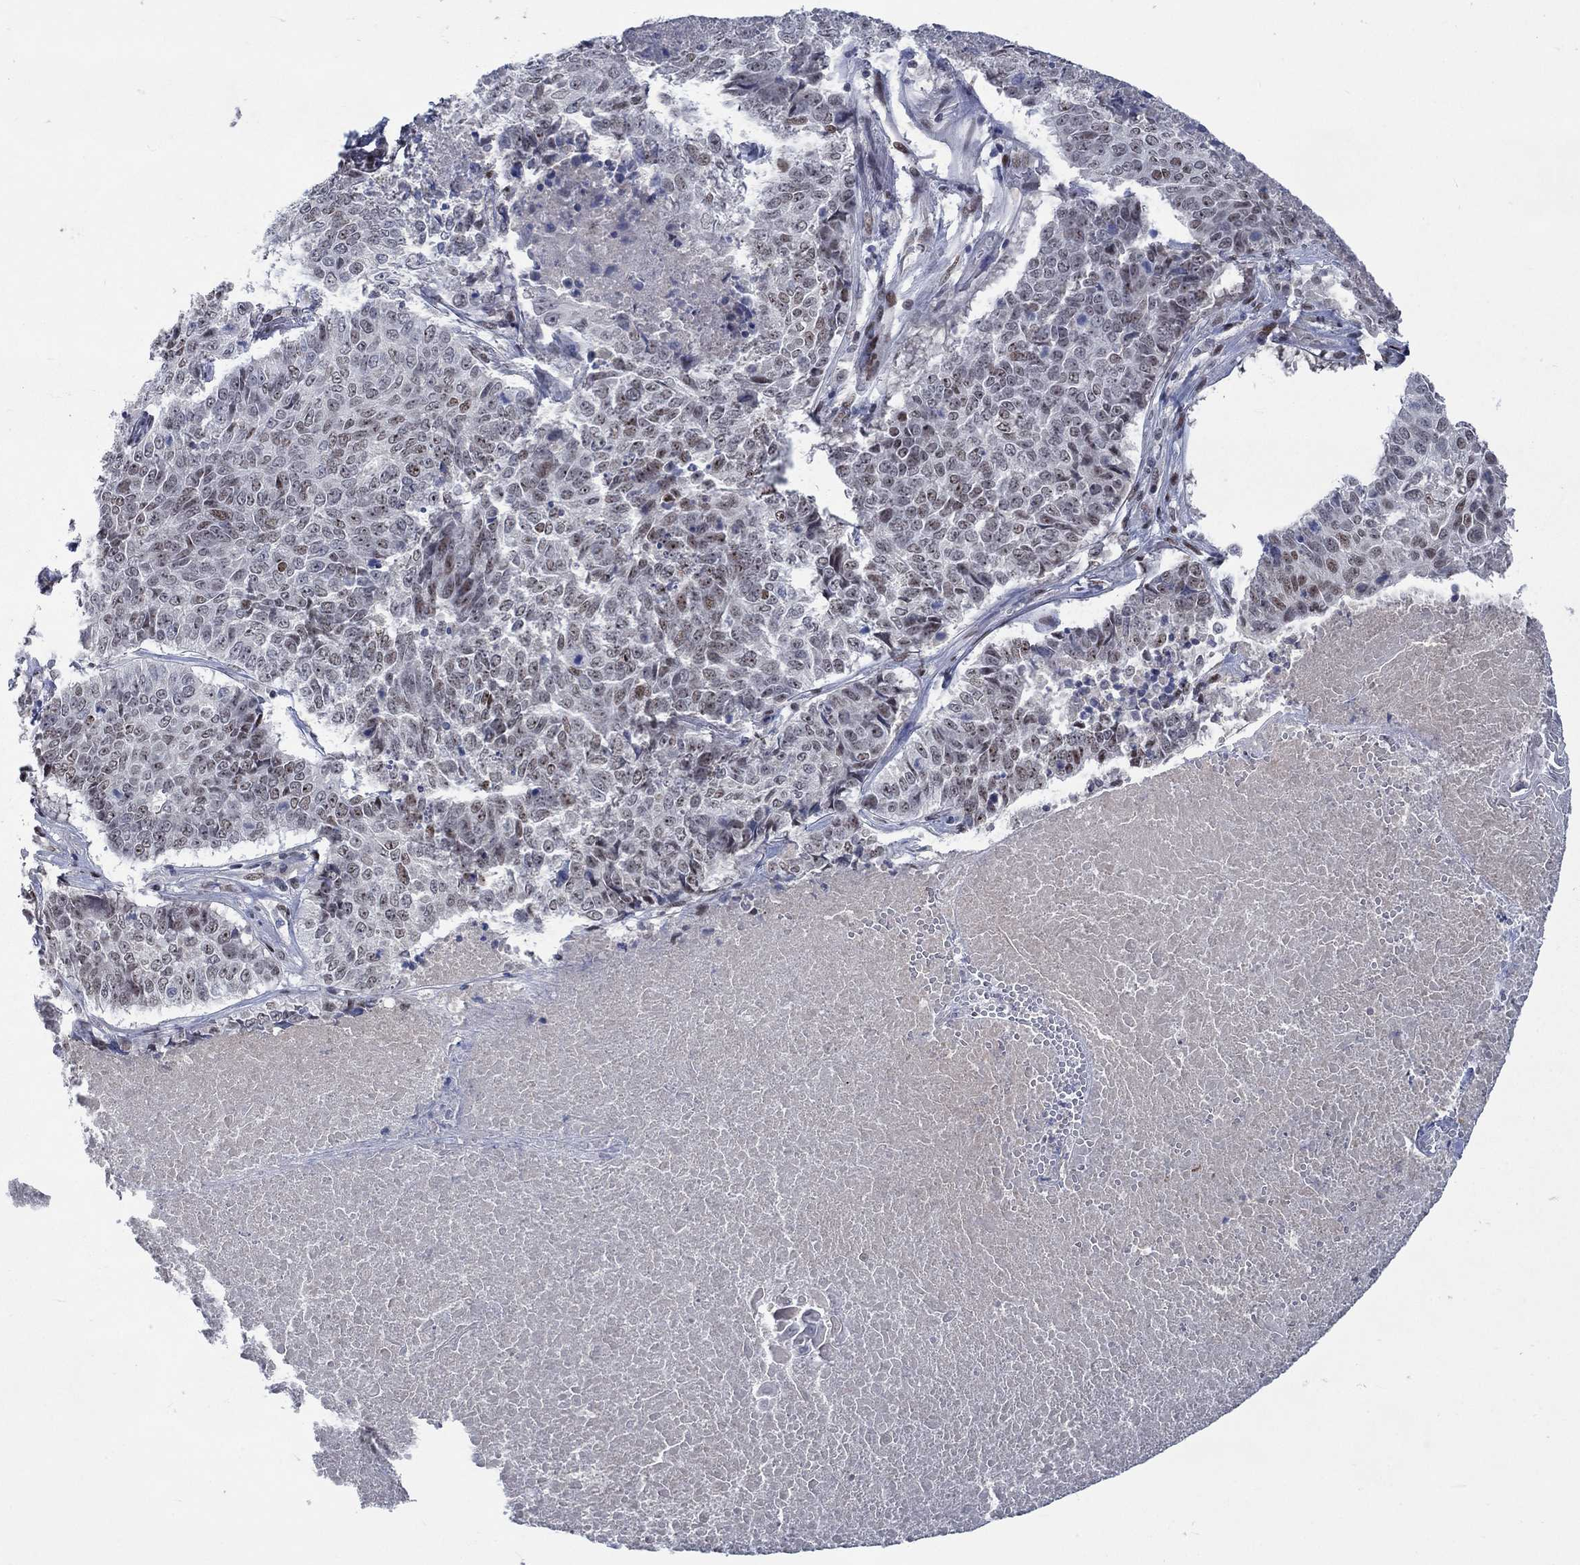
{"staining": {"intensity": "weak", "quantity": "25%-75%", "location": "nuclear"}, "tissue": "lung cancer", "cell_type": "Tumor cells", "image_type": "cancer", "snomed": [{"axis": "morphology", "description": "Squamous cell carcinoma, NOS"}, {"axis": "topography", "description": "Lung"}], "caption": "High-magnification brightfield microscopy of lung cancer (squamous cell carcinoma) stained with DAB (brown) and counterstained with hematoxylin (blue). tumor cells exhibit weak nuclear expression is appreciated in approximately25%-75% of cells.", "gene": "HTN1", "patient": {"sex": "male", "age": 64}}